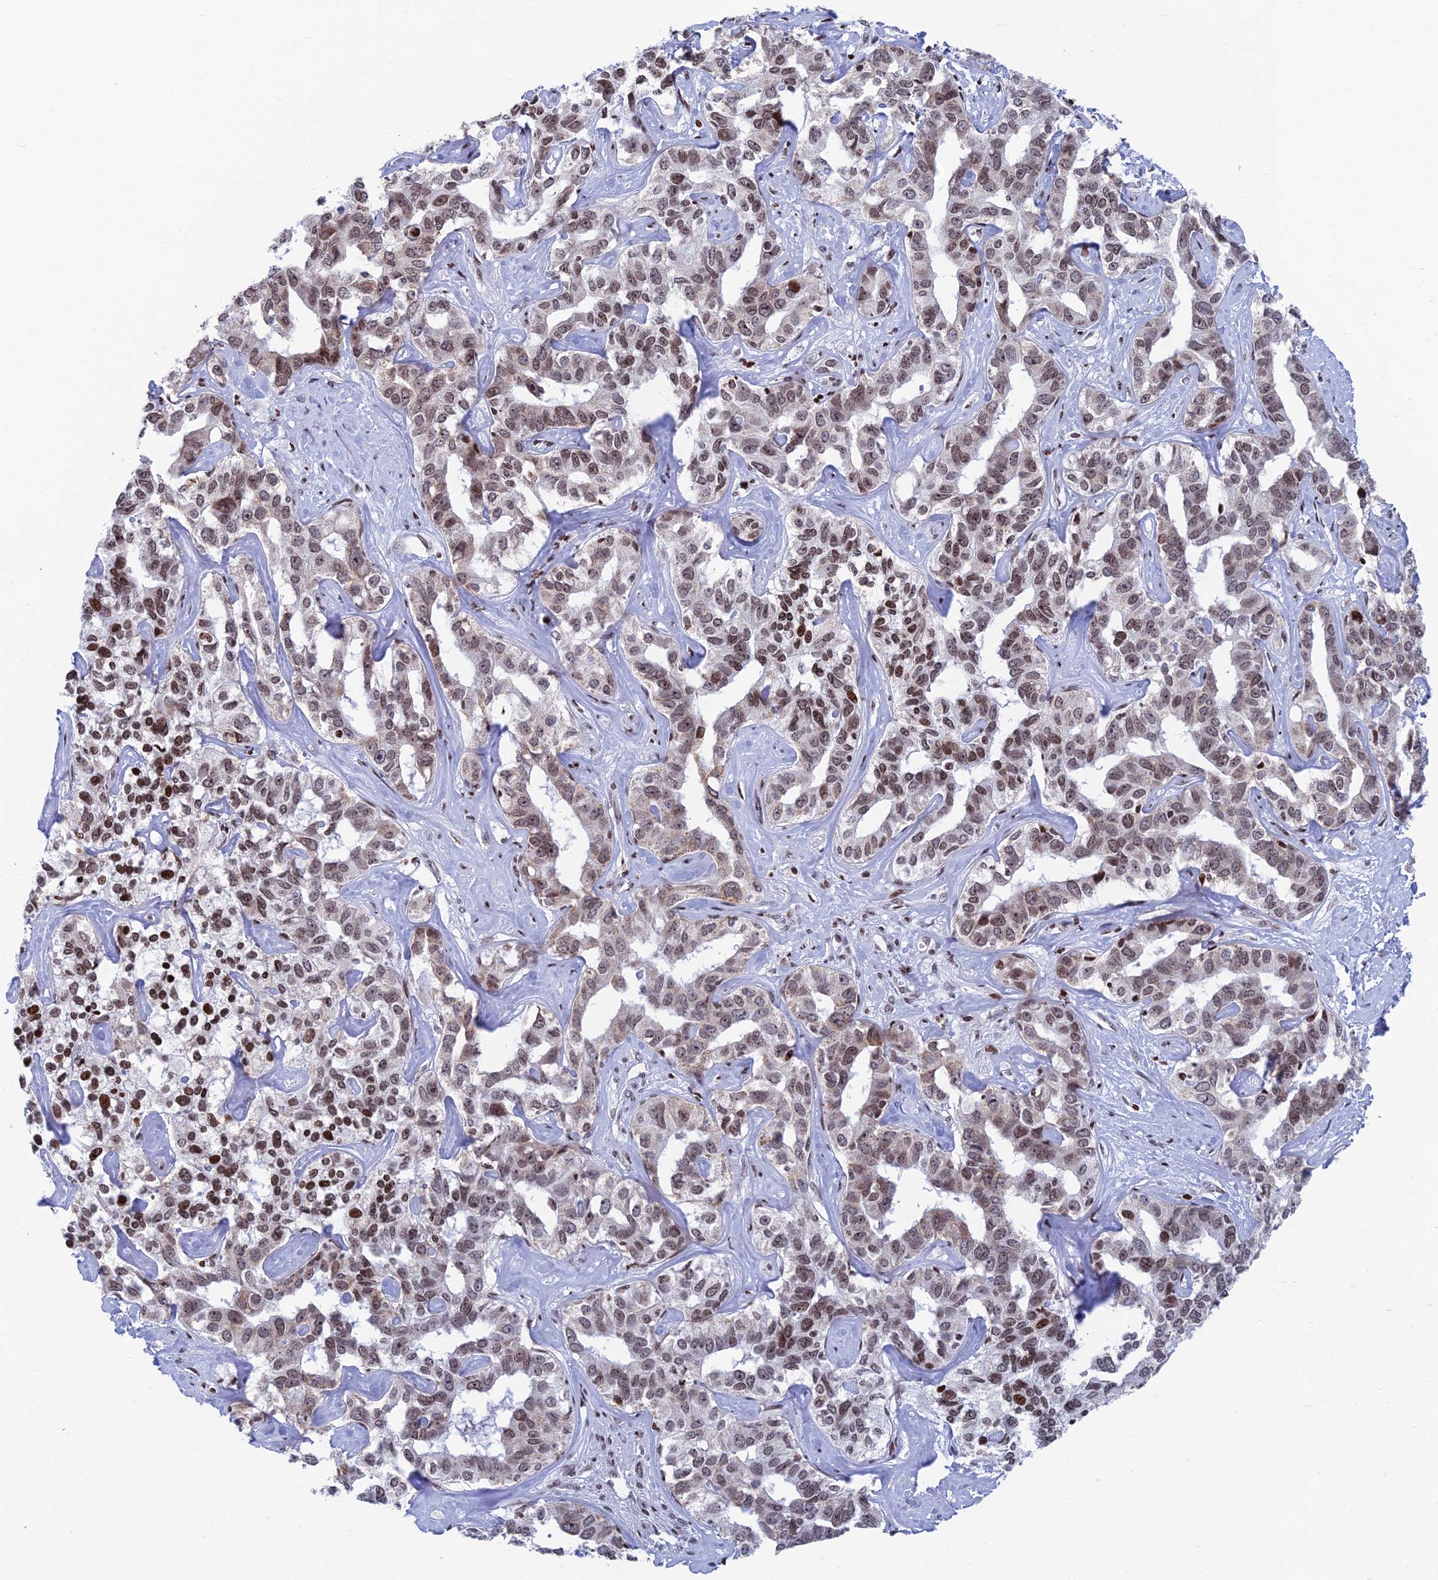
{"staining": {"intensity": "moderate", "quantity": "25%-75%", "location": "nuclear"}, "tissue": "liver cancer", "cell_type": "Tumor cells", "image_type": "cancer", "snomed": [{"axis": "morphology", "description": "Cholangiocarcinoma"}, {"axis": "topography", "description": "Liver"}], "caption": "An IHC micrograph of neoplastic tissue is shown. Protein staining in brown highlights moderate nuclear positivity in liver cancer (cholangiocarcinoma) within tumor cells.", "gene": "AFF3", "patient": {"sex": "male", "age": 59}}